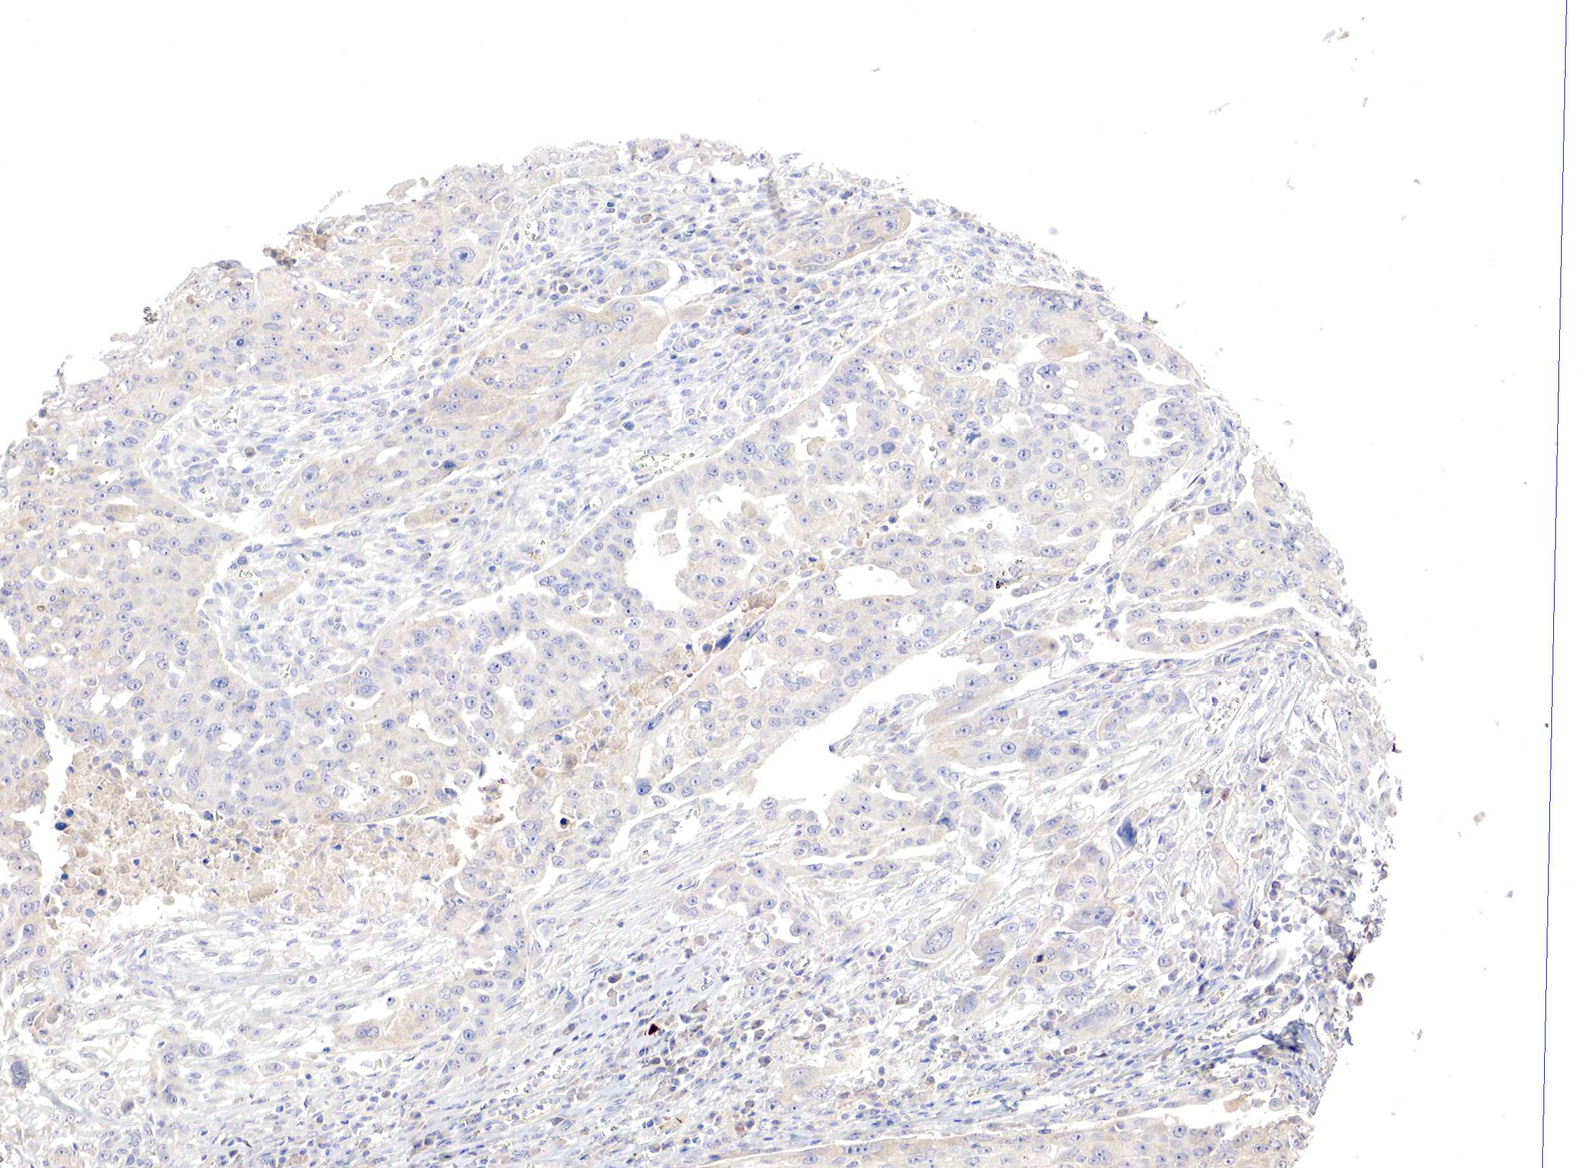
{"staining": {"intensity": "negative", "quantity": "none", "location": "none"}, "tissue": "ovarian cancer", "cell_type": "Tumor cells", "image_type": "cancer", "snomed": [{"axis": "morphology", "description": "Carcinoma, endometroid"}, {"axis": "topography", "description": "Ovary"}], "caption": "IHC photomicrograph of neoplastic tissue: ovarian endometroid carcinoma stained with DAB (3,3'-diaminobenzidine) shows no significant protein positivity in tumor cells.", "gene": "GATA1", "patient": {"sex": "female", "age": 75}}